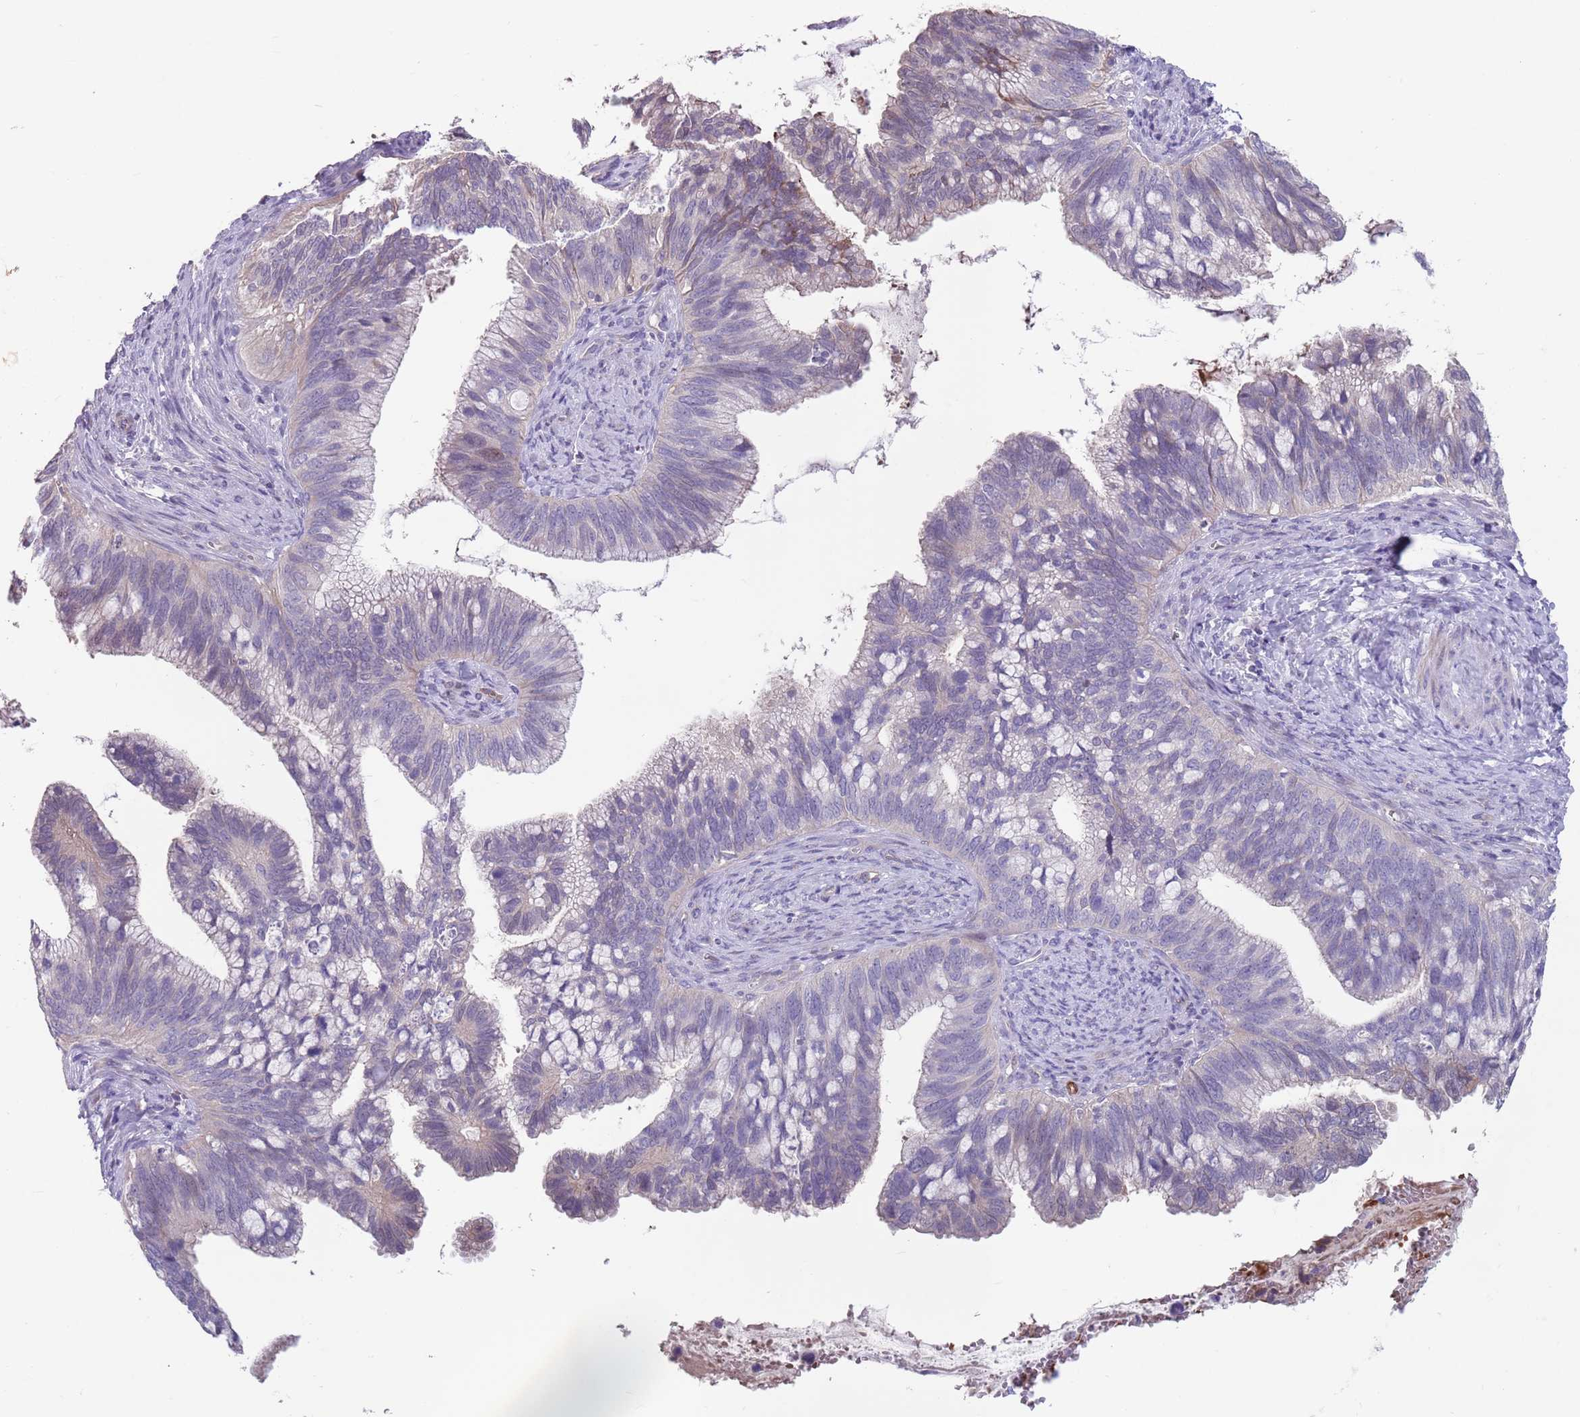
{"staining": {"intensity": "moderate", "quantity": "<25%", "location": "nuclear"}, "tissue": "cervical cancer", "cell_type": "Tumor cells", "image_type": "cancer", "snomed": [{"axis": "morphology", "description": "Adenocarcinoma, NOS"}, {"axis": "topography", "description": "Cervix"}], "caption": "Protein expression analysis of human adenocarcinoma (cervical) reveals moderate nuclear staining in approximately <25% of tumor cells.", "gene": "ZNF14", "patient": {"sex": "female", "age": 42}}